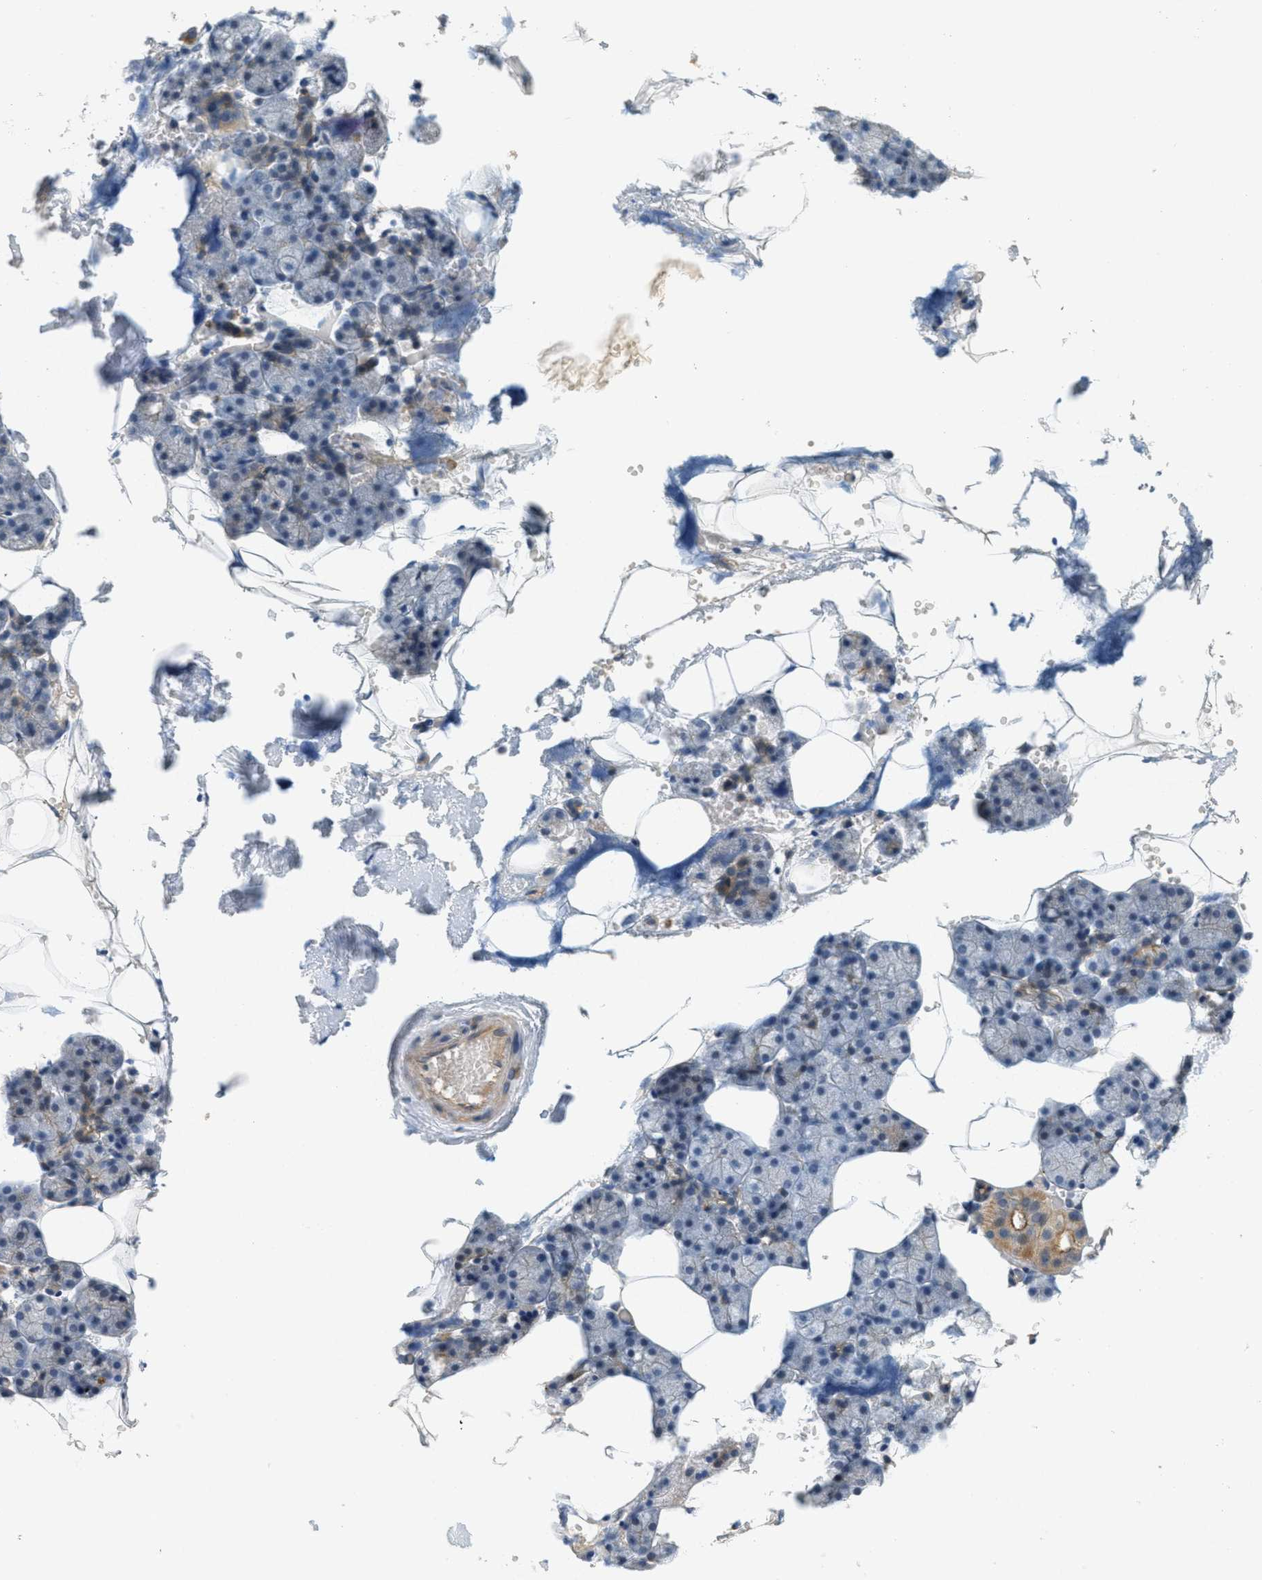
{"staining": {"intensity": "moderate", "quantity": "<25%", "location": "cytoplasmic/membranous"}, "tissue": "salivary gland", "cell_type": "Glandular cells", "image_type": "normal", "snomed": [{"axis": "morphology", "description": "Normal tissue, NOS"}, {"axis": "topography", "description": "Salivary gland"}], "caption": "A low amount of moderate cytoplasmic/membranous staining is seen in about <25% of glandular cells in benign salivary gland. (DAB (3,3'-diaminobenzidine) = brown stain, brightfield microscopy at high magnification).", "gene": "ADCY5", "patient": {"sex": "male", "age": 62}}